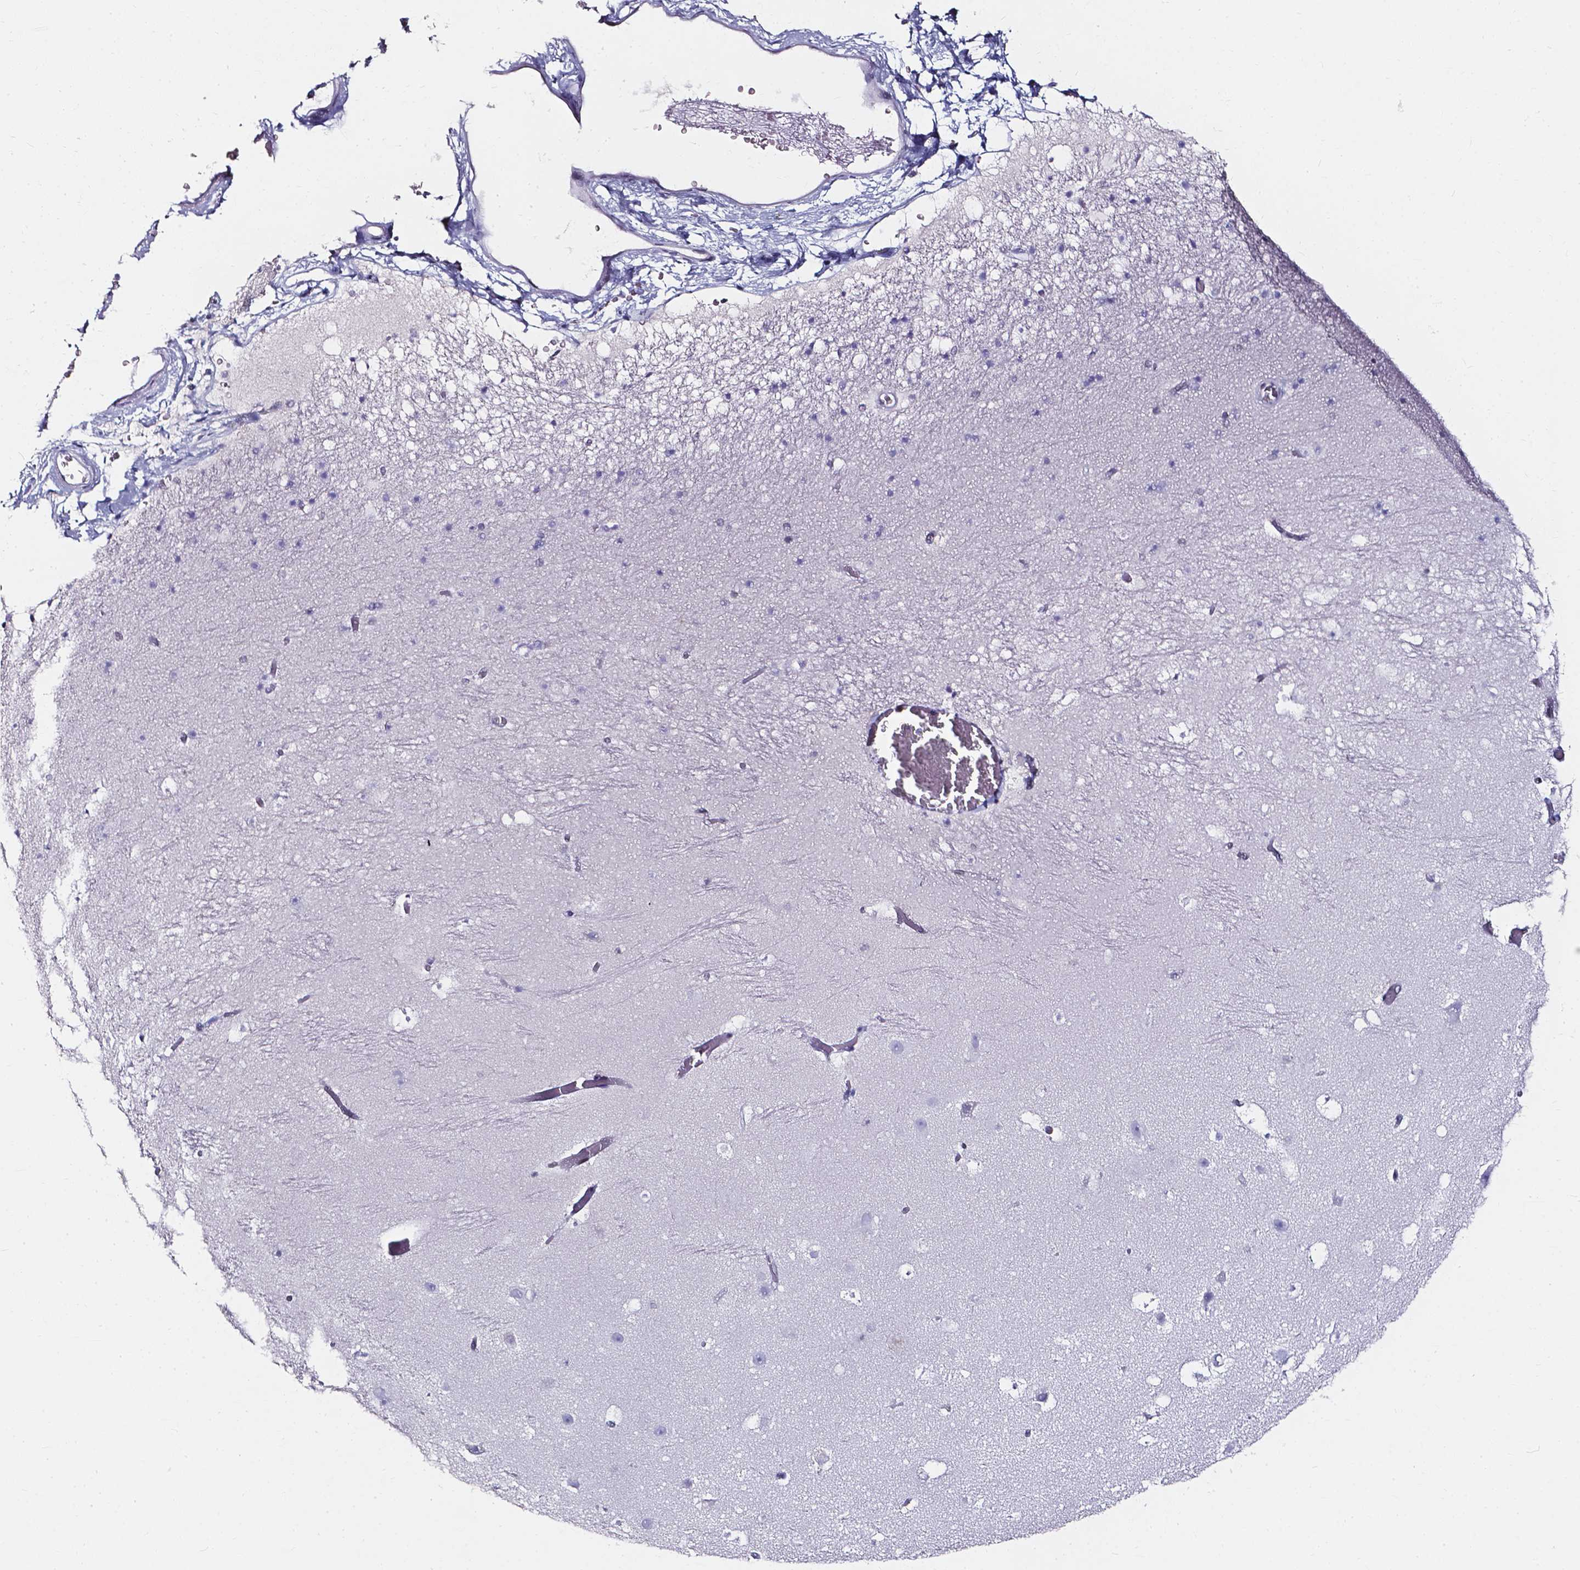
{"staining": {"intensity": "negative", "quantity": "none", "location": "none"}, "tissue": "hippocampus", "cell_type": "Glial cells", "image_type": "normal", "snomed": [{"axis": "morphology", "description": "Normal tissue, NOS"}, {"axis": "topography", "description": "Hippocampus"}], "caption": "High power microscopy image of an immunohistochemistry micrograph of normal hippocampus, revealing no significant staining in glial cells.", "gene": "AKR1B10", "patient": {"sex": "male", "age": 26}}